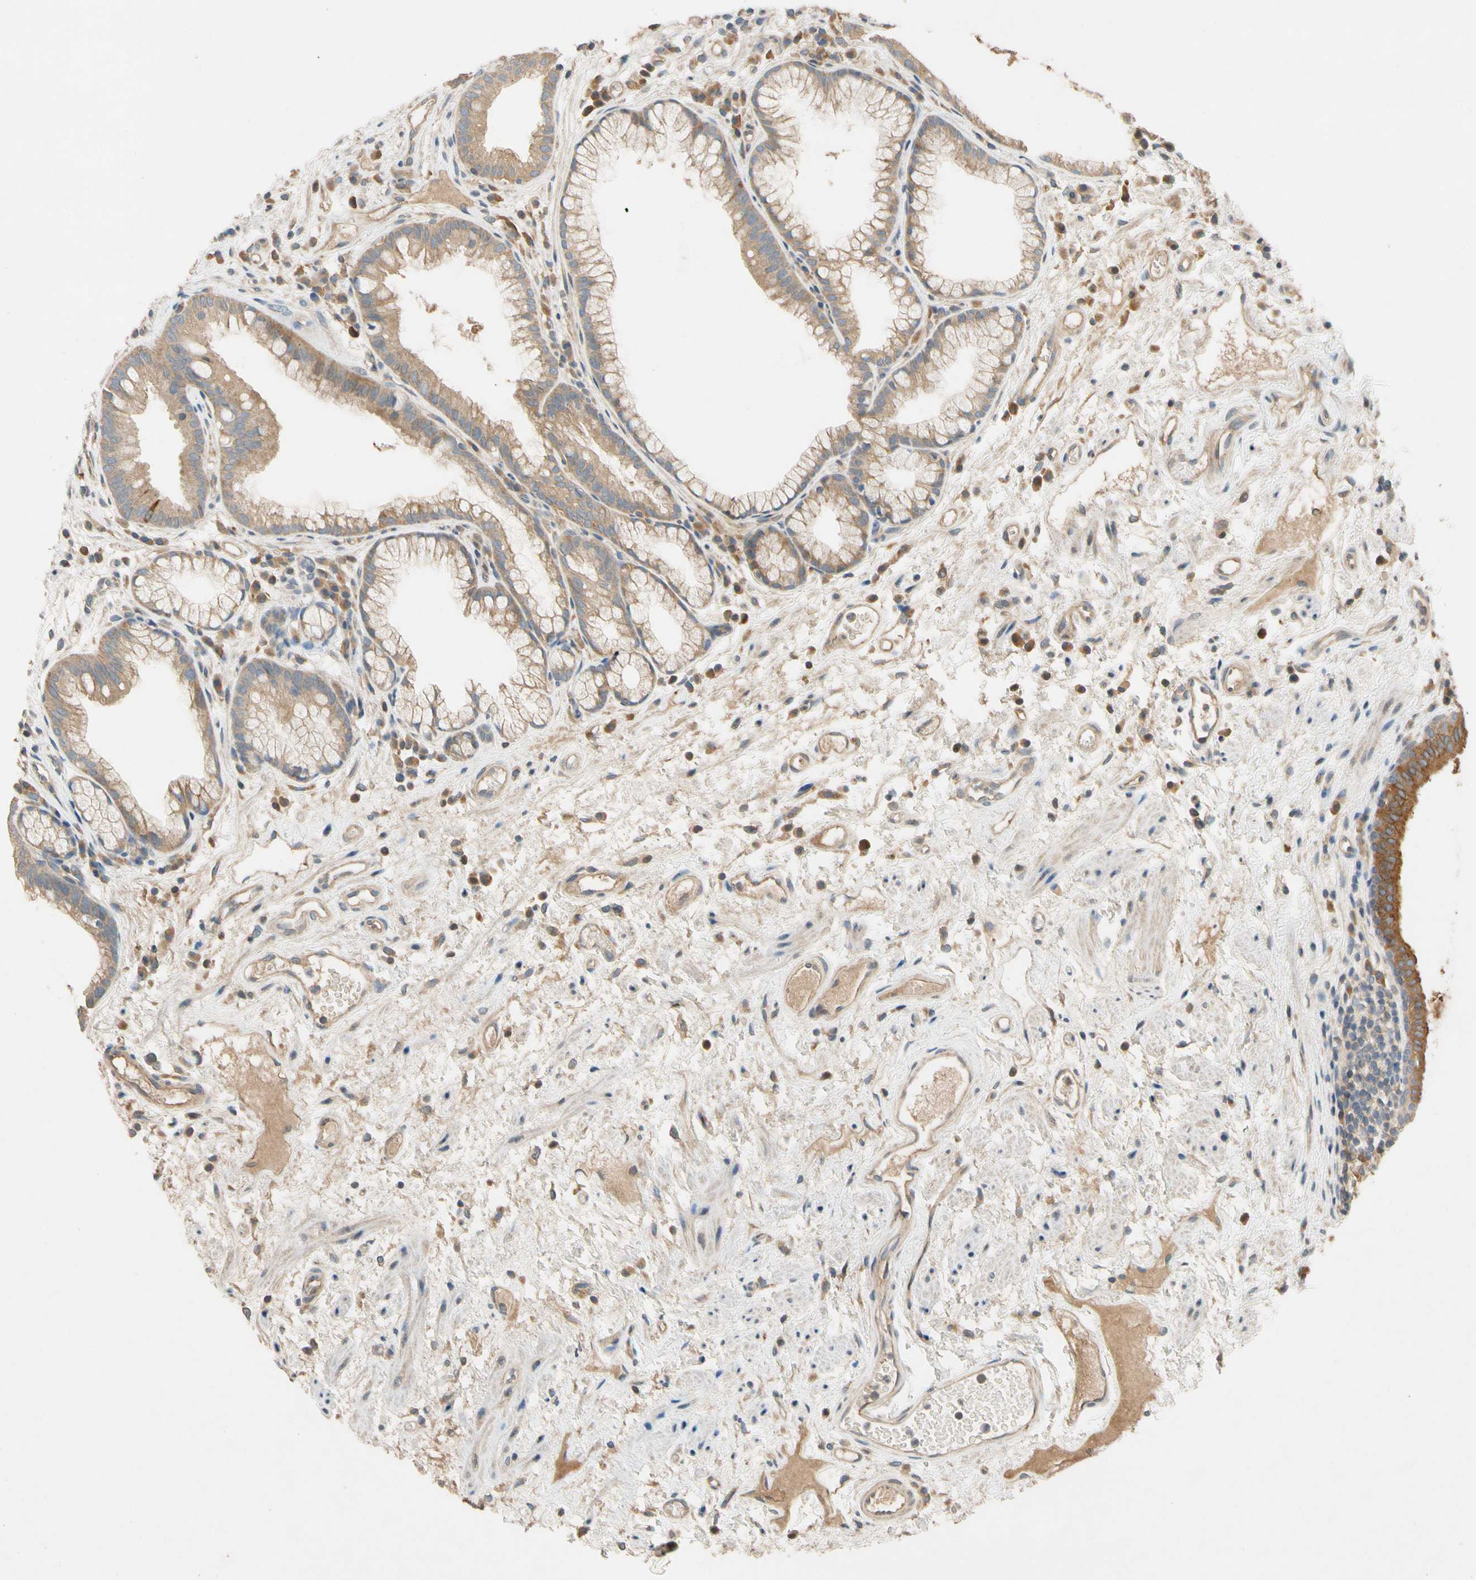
{"staining": {"intensity": "moderate", "quantity": "25%-75%", "location": "cytoplasmic/membranous"}, "tissue": "stomach", "cell_type": "Glandular cells", "image_type": "normal", "snomed": [{"axis": "morphology", "description": "Normal tissue, NOS"}, {"axis": "topography", "description": "Stomach, upper"}], "caption": "The micrograph demonstrates a brown stain indicating the presence of a protein in the cytoplasmic/membranous of glandular cells in stomach. The protein is shown in brown color, while the nuclei are stained blue.", "gene": "USP12", "patient": {"sex": "male", "age": 72}}